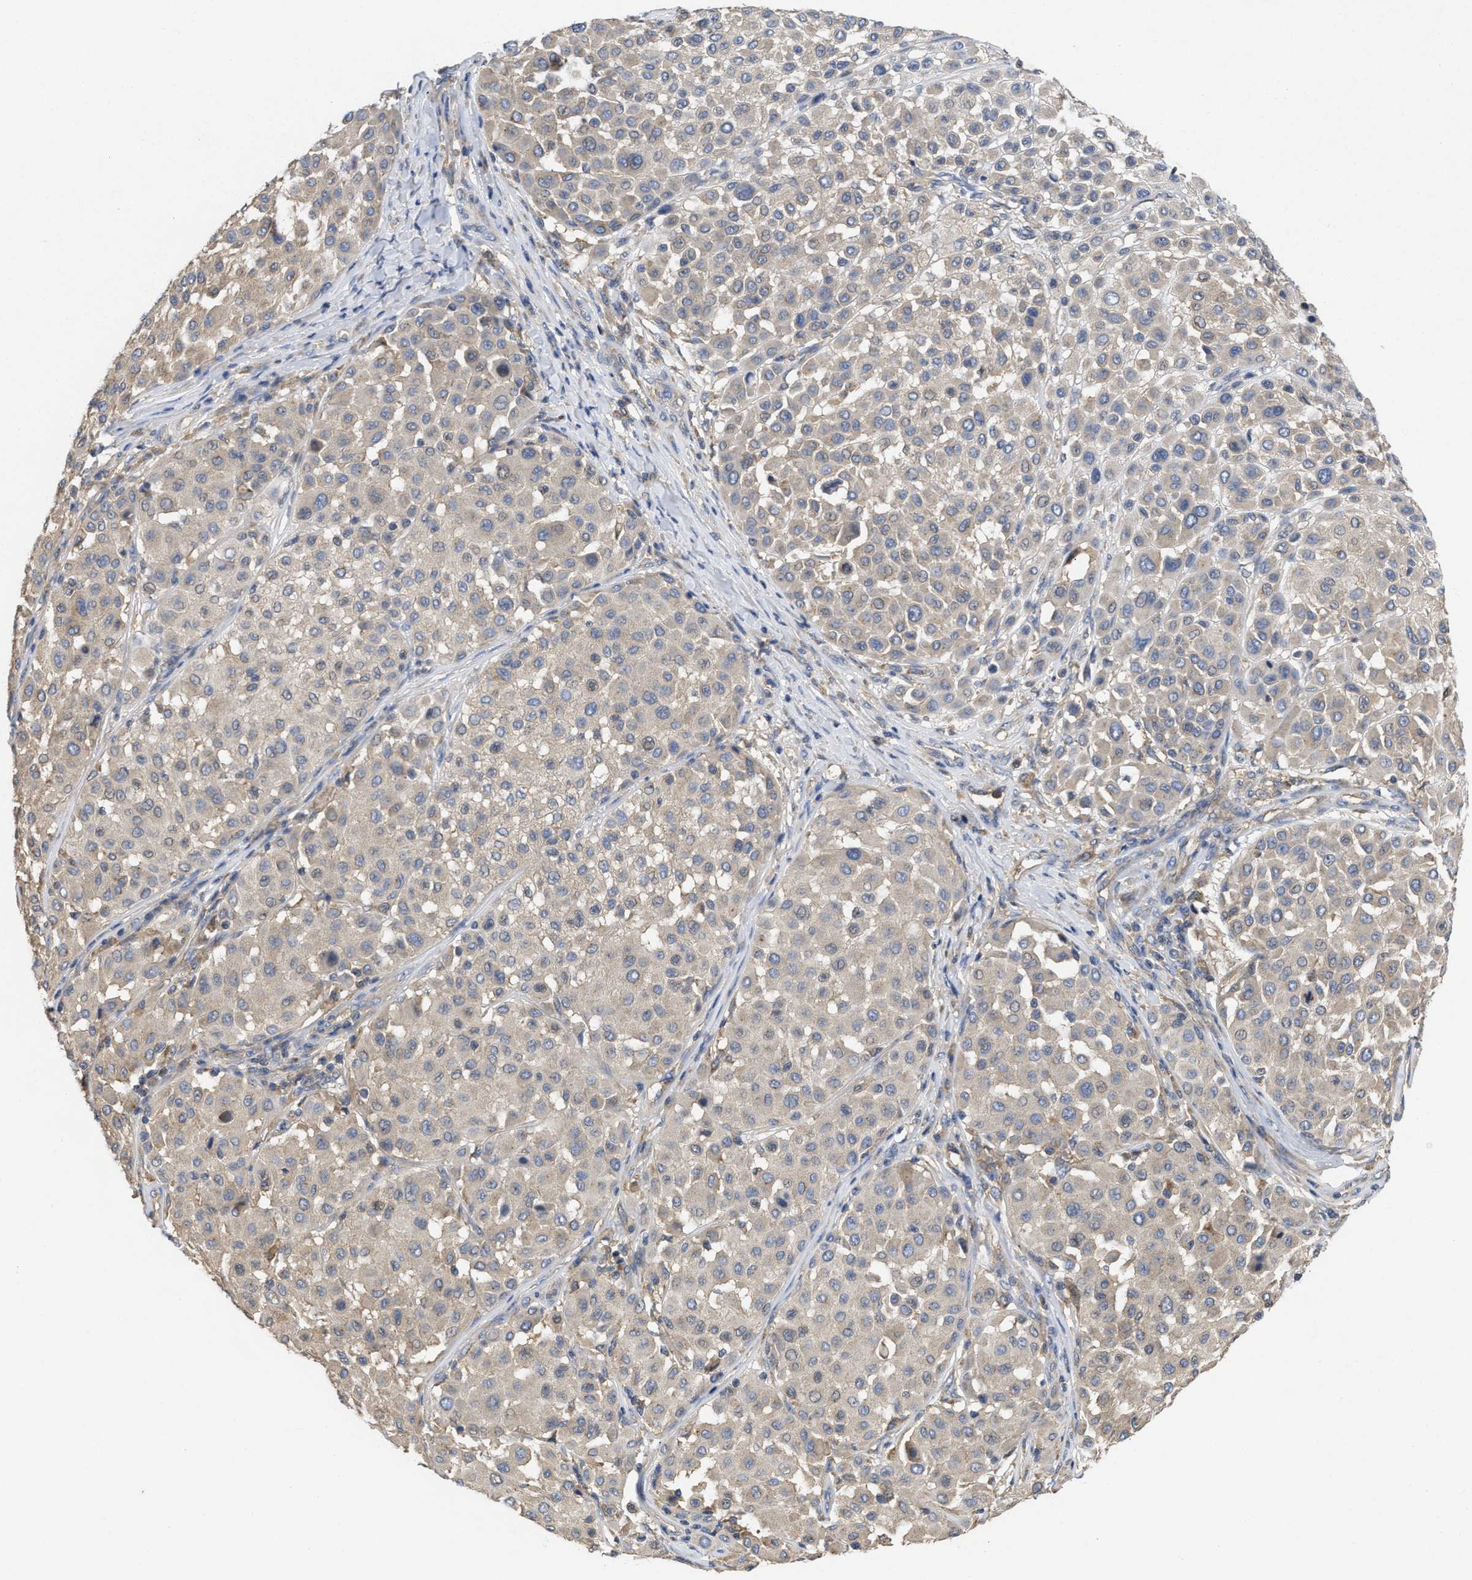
{"staining": {"intensity": "weak", "quantity": "<25%", "location": "cytoplasmic/membranous"}, "tissue": "melanoma", "cell_type": "Tumor cells", "image_type": "cancer", "snomed": [{"axis": "morphology", "description": "Malignant melanoma, Metastatic site"}, {"axis": "topography", "description": "Soft tissue"}], "caption": "A histopathology image of human melanoma is negative for staining in tumor cells.", "gene": "RNF216", "patient": {"sex": "male", "age": 41}}